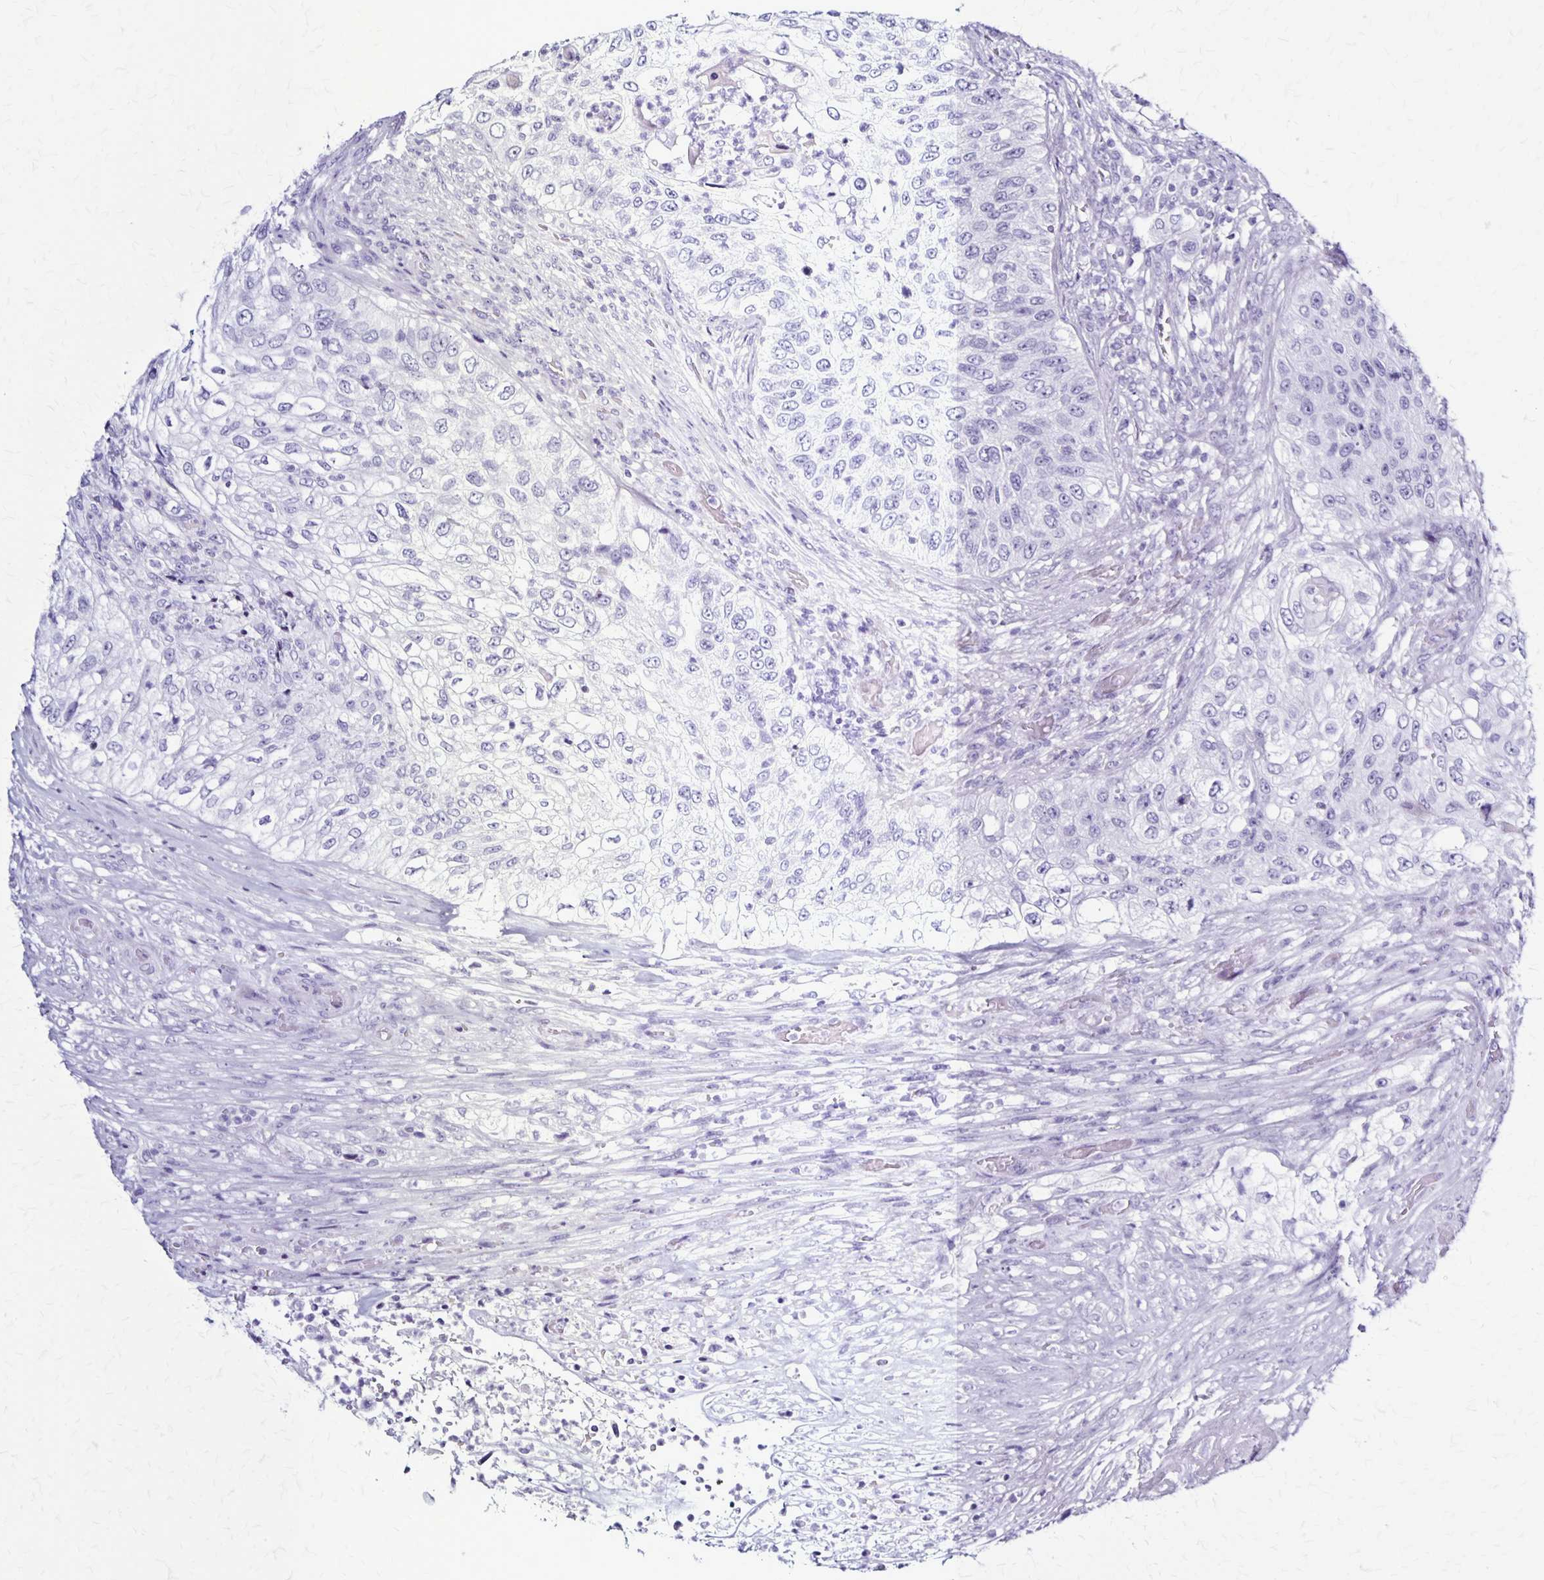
{"staining": {"intensity": "negative", "quantity": "none", "location": "none"}, "tissue": "urothelial cancer", "cell_type": "Tumor cells", "image_type": "cancer", "snomed": [{"axis": "morphology", "description": "Urothelial carcinoma, High grade"}, {"axis": "topography", "description": "Urinary bladder"}], "caption": "Histopathology image shows no significant protein positivity in tumor cells of urothelial cancer.", "gene": "PLXNA4", "patient": {"sex": "female", "age": 60}}